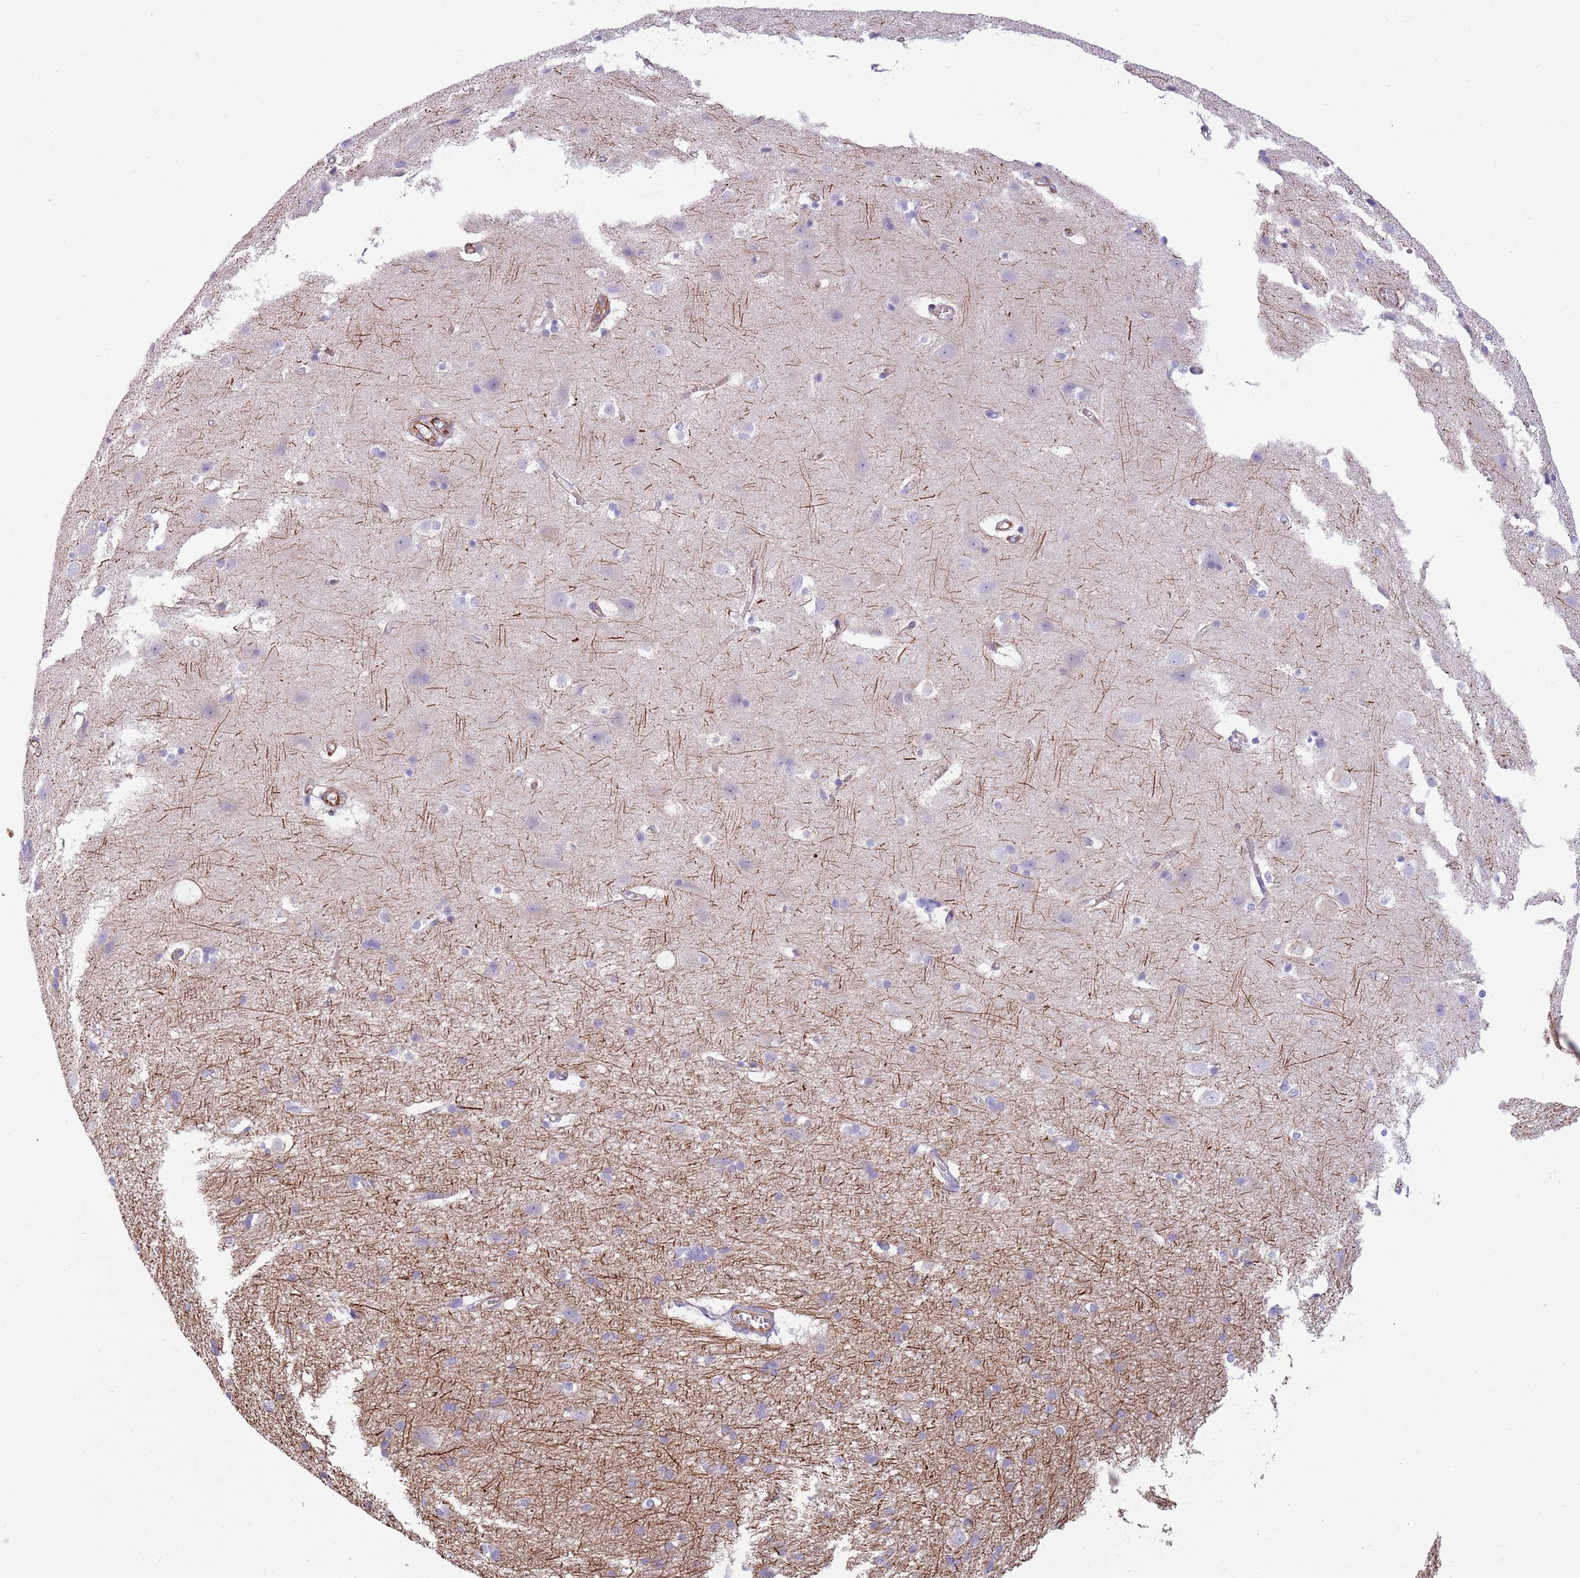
{"staining": {"intensity": "weak", "quantity": ">75%", "location": "cytoplasmic/membranous"}, "tissue": "cerebral cortex", "cell_type": "Endothelial cells", "image_type": "normal", "snomed": [{"axis": "morphology", "description": "Normal tissue, NOS"}, {"axis": "topography", "description": "Cerebral cortex"}], "caption": "Brown immunohistochemical staining in normal human cerebral cortex shows weak cytoplasmic/membranous positivity in about >75% of endothelial cells.", "gene": "MOGAT1", "patient": {"sex": "male", "age": 54}}